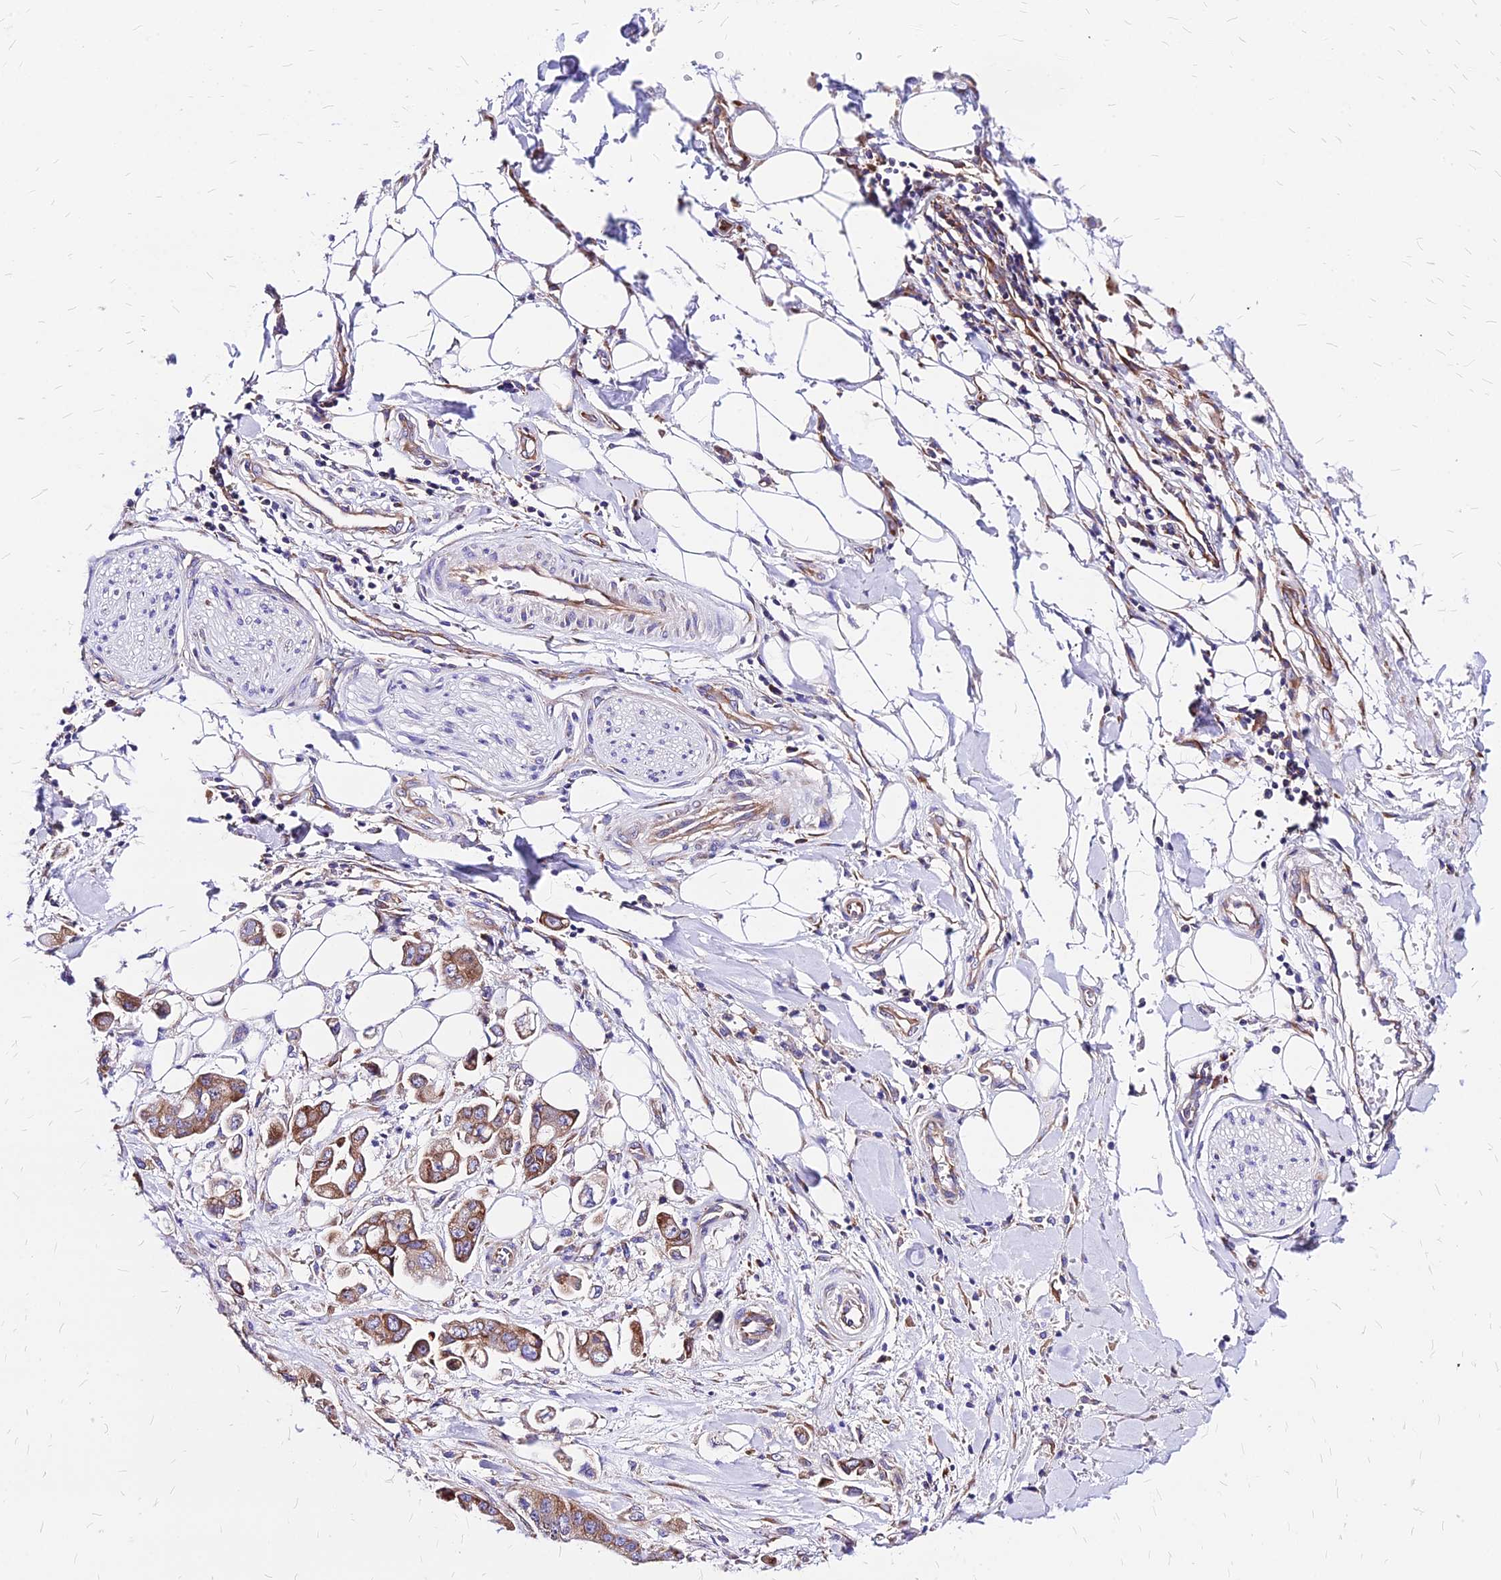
{"staining": {"intensity": "moderate", "quantity": ">75%", "location": "cytoplasmic/membranous"}, "tissue": "stomach cancer", "cell_type": "Tumor cells", "image_type": "cancer", "snomed": [{"axis": "morphology", "description": "Adenocarcinoma, NOS"}, {"axis": "topography", "description": "Stomach"}], "caption": "Tumor cells show moderate cytoplasmic/membranous positivity in about >75% of cells in stomach adenocarcinoma.", "gene": "RPL19", "patient": {"sex": "male", "age": 62}}